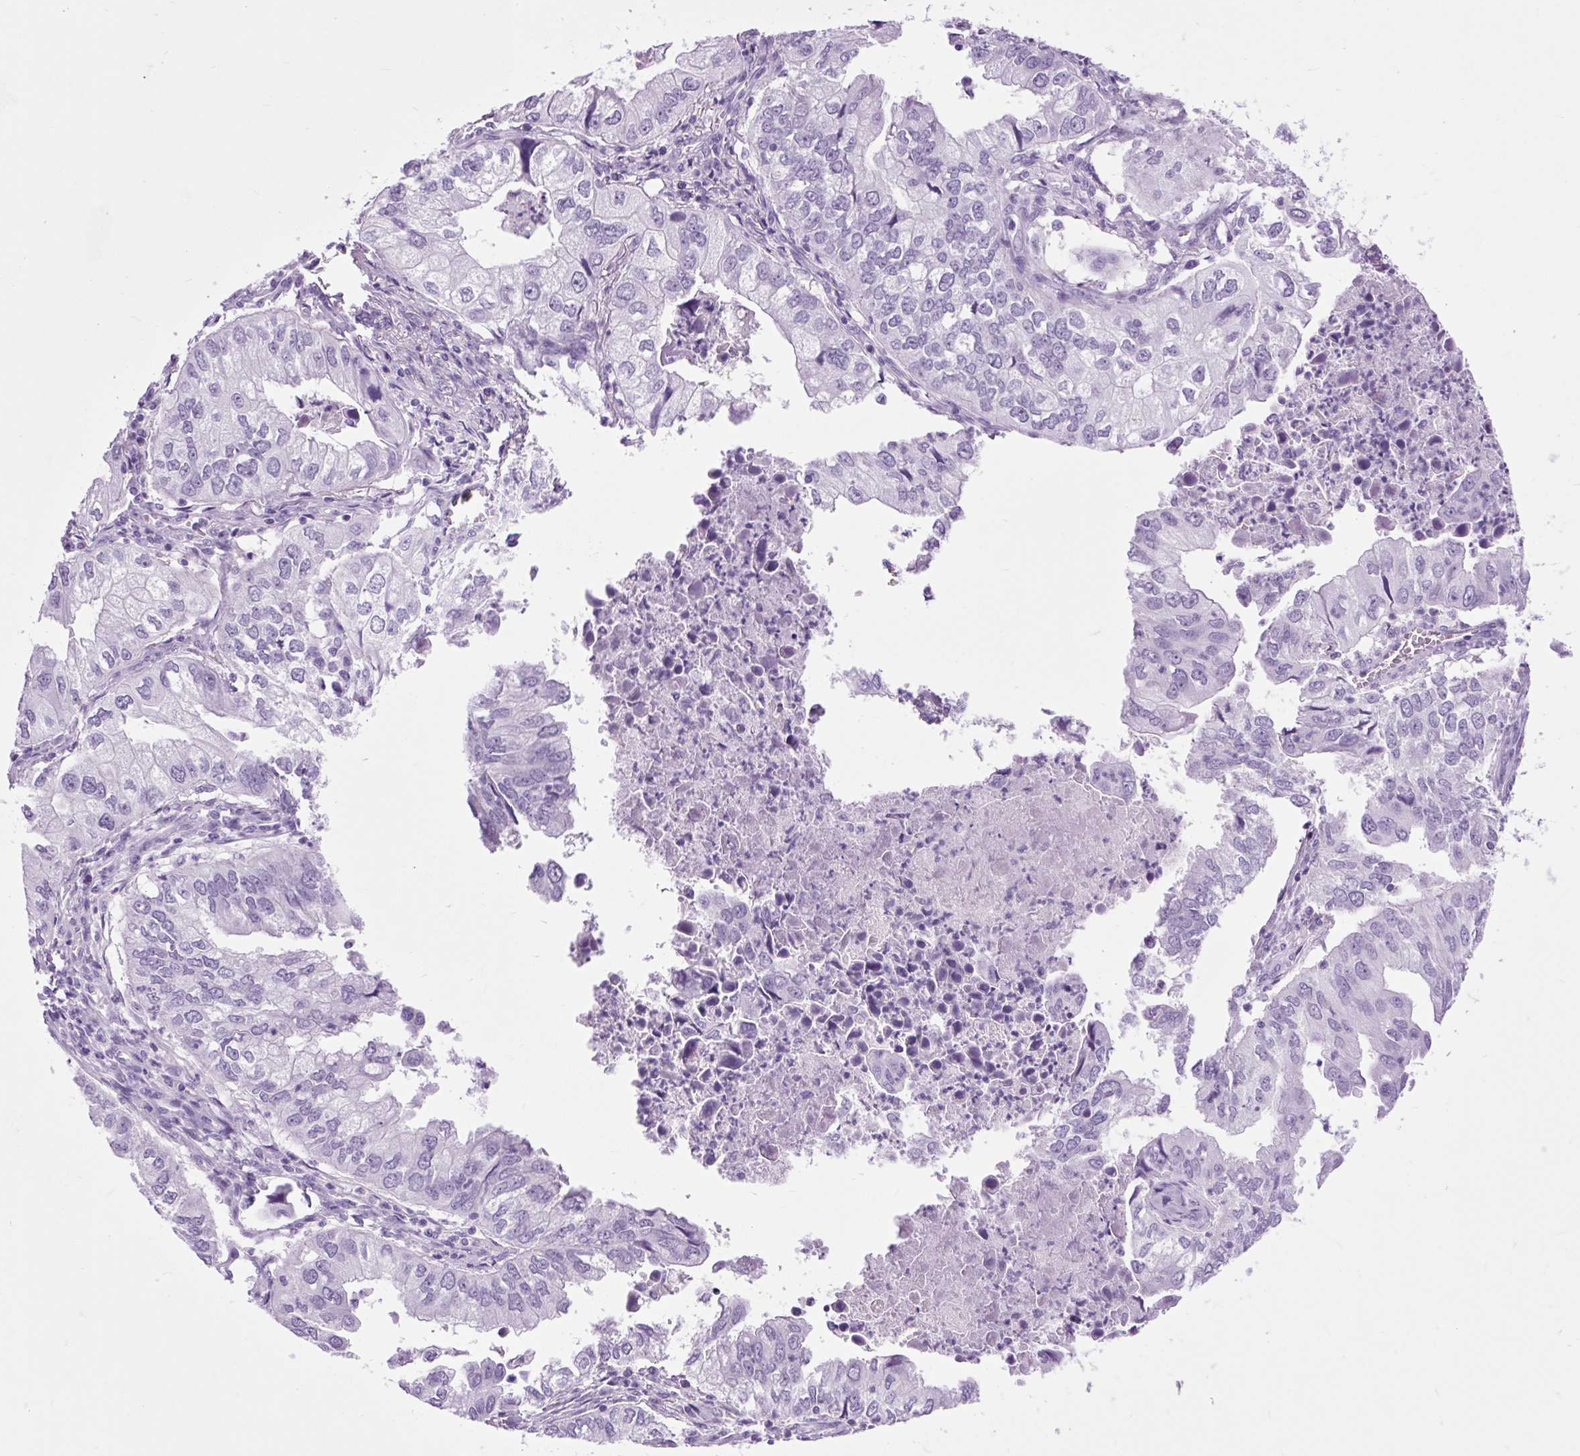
{"staining": {"intensity": "negative", "quantity": "none", "location": "none"}, "tissue": "lung cancer", "cell_type": "Tumor cells", "image_type": "cancer", "snomed": [{"axis": "morphology", "description": "Adenocarcinoma, NOS"}, {"axis": "topography", "description": "Lung"}], "caption": "Histopathology image shows no protein positivity in tumor cells of lung cancer tissue.", "gene": "DPP6", "patient": {"sex": "male", "age": 48}}